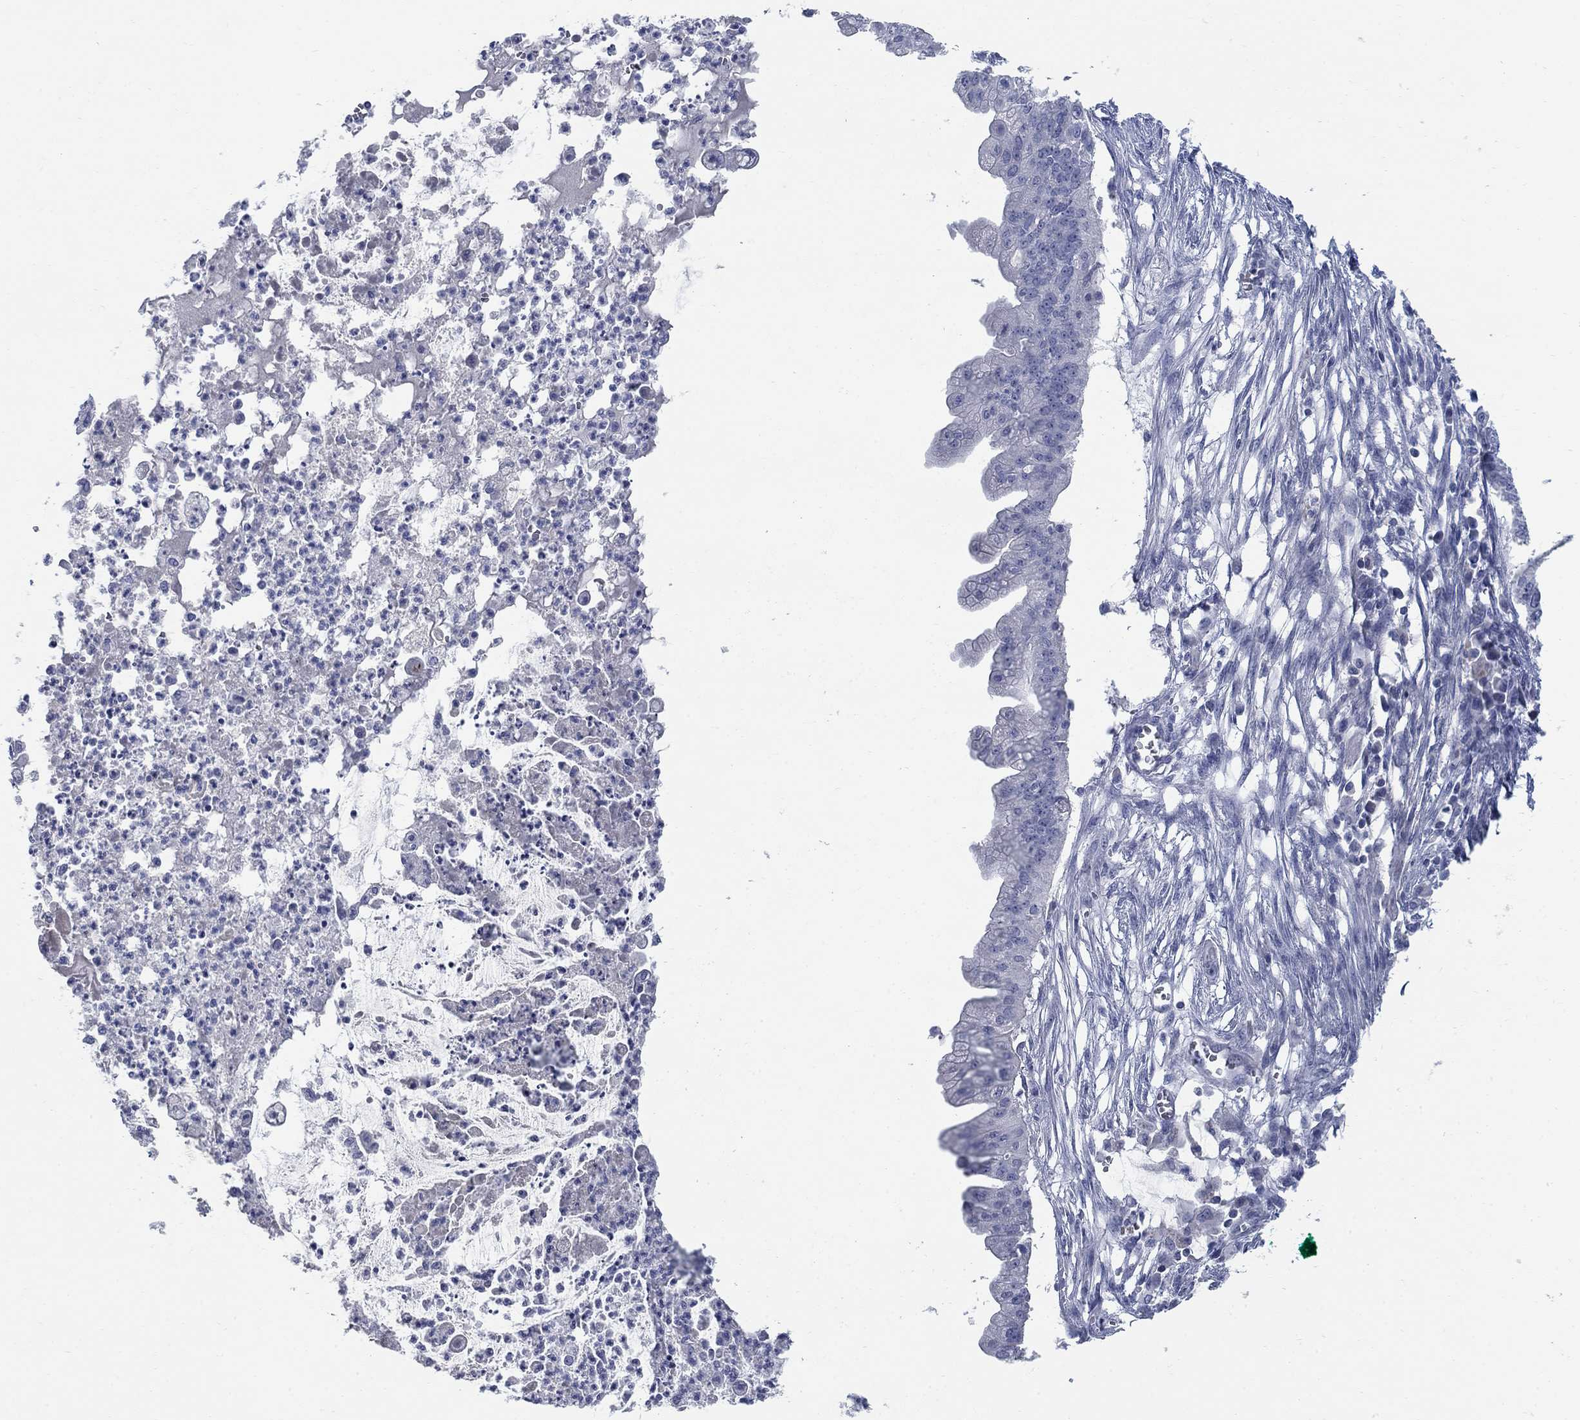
{"staining": {"intensity": "negative", "quantity": "none", "location": "none"}, "tissue": "pancreatic cancer", "cell_type": "Tumor cells", "image_type": "cancer", "snomed": [{"axis": "morphology", "description": "Normal tissue, NOS"}, {"axis": "morphology", "description": "Adenocarcinoma, NOS"}, {"axis": "topography", "description": "Pancreas"}], "caption": "Immunohistochemistry photomicrograph of neoplastic tissue: human pancreatic cancer (adenocarcinoma) stained with DAB (3,3'-diaminobenzidine) reveals no significant protein expression in tumor cells.", "gene": "DNER", "patient": {"sex": "female", "age": 58}}